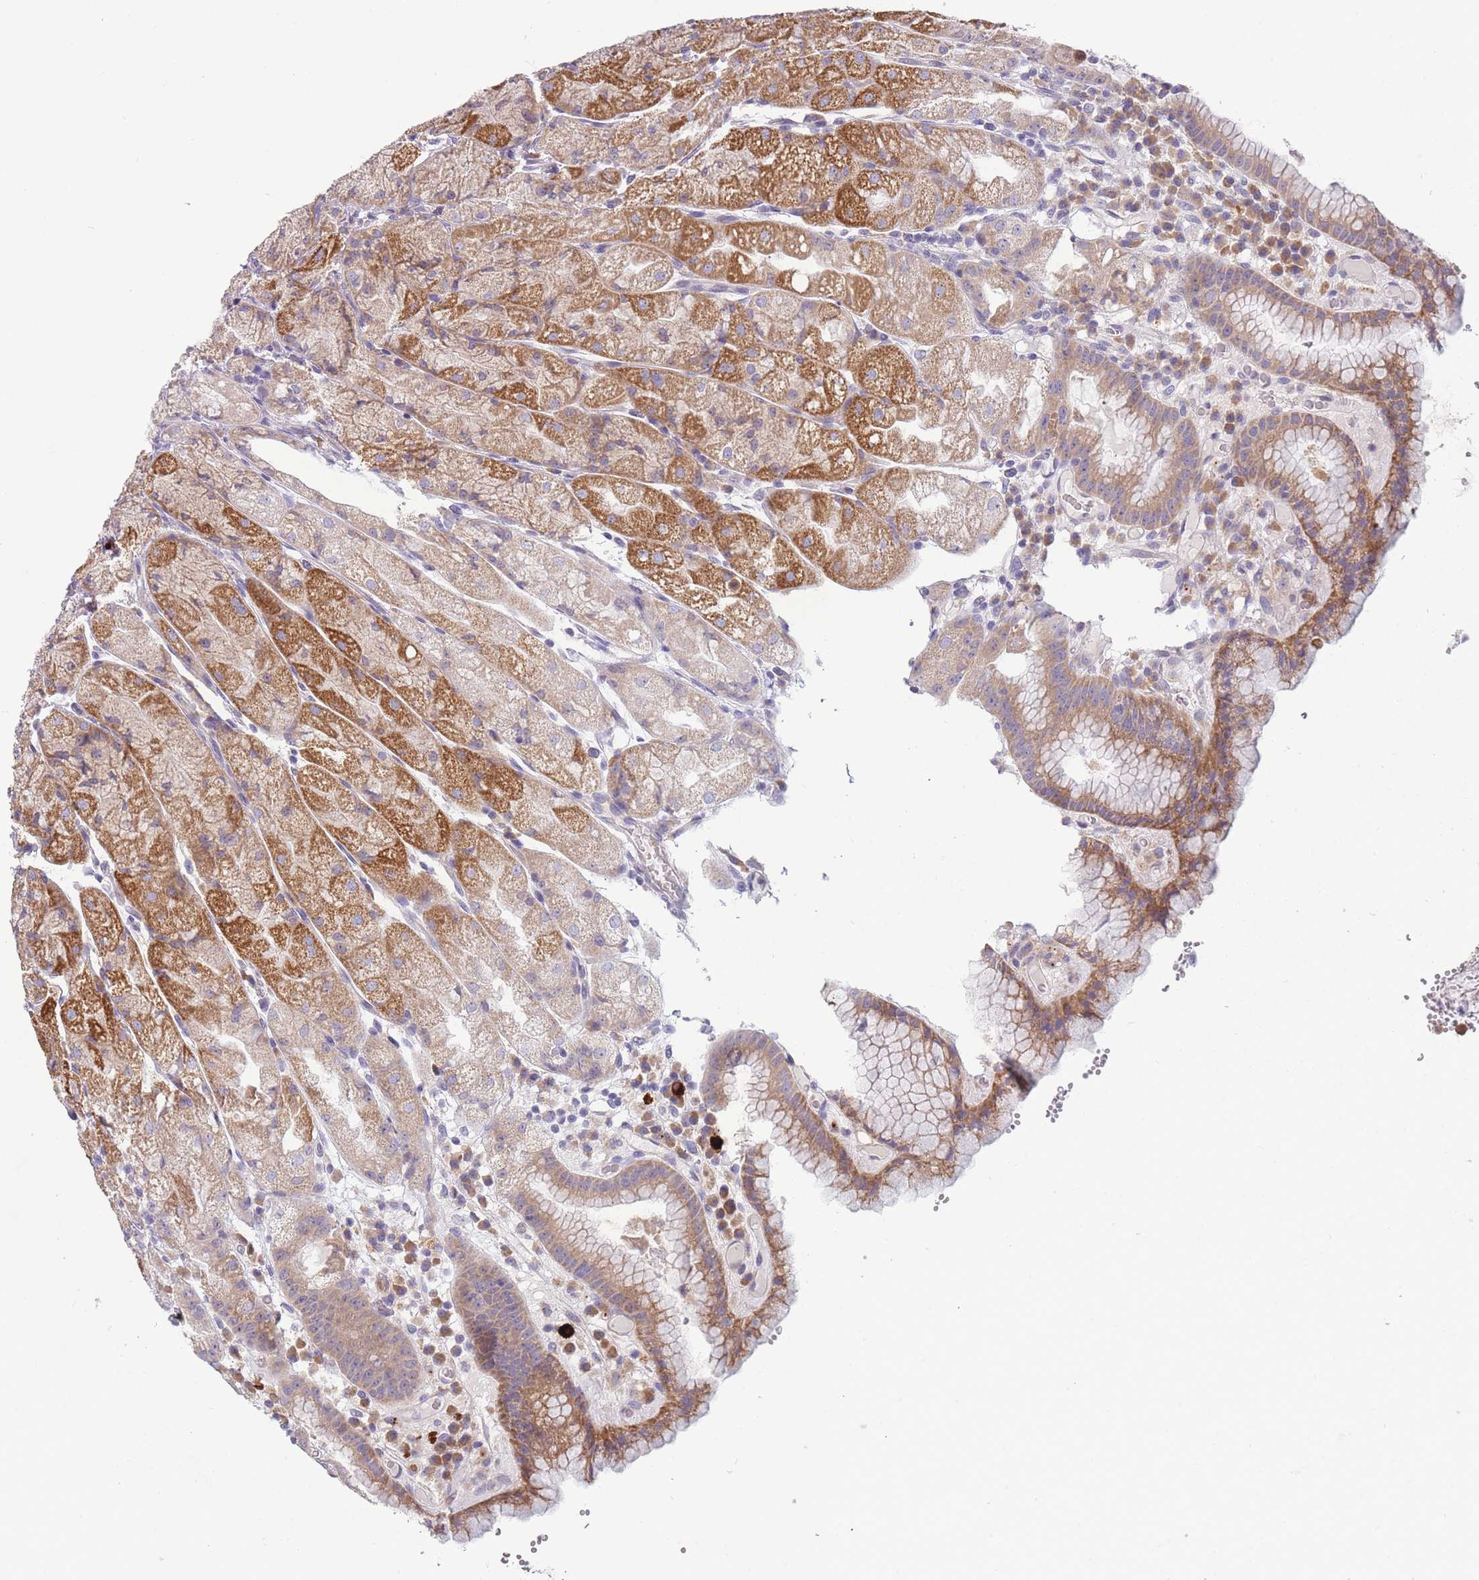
{"staining": {"intensity": "moderate", "quantity": ">75%", "location": "cytoplasmic/membranous"}, "tissue": "stomach", "cell_type": "Glandular cells", "image_type": "normal", "snomed": [{"axis": "morphology", "description": "Normal tissue, NOS"}, {"axis": "topography", "description": "Stomach, upper"}], "caption": "High-magnification brightfield microscopy of benign stomach stained with DAB (brown) and counterstained with hematoxylin (blue). glandular cells exhibit moderate cytoplasmic/membranous positivity is present in approximately>75% of cells. The staining is performed using DAB brown chromogen to label protein expression. The nuclei are counter-stained blue using hematoxylin.", "gene": "NDUFAF6", "patient": {"sex": "male", "age": 52}}